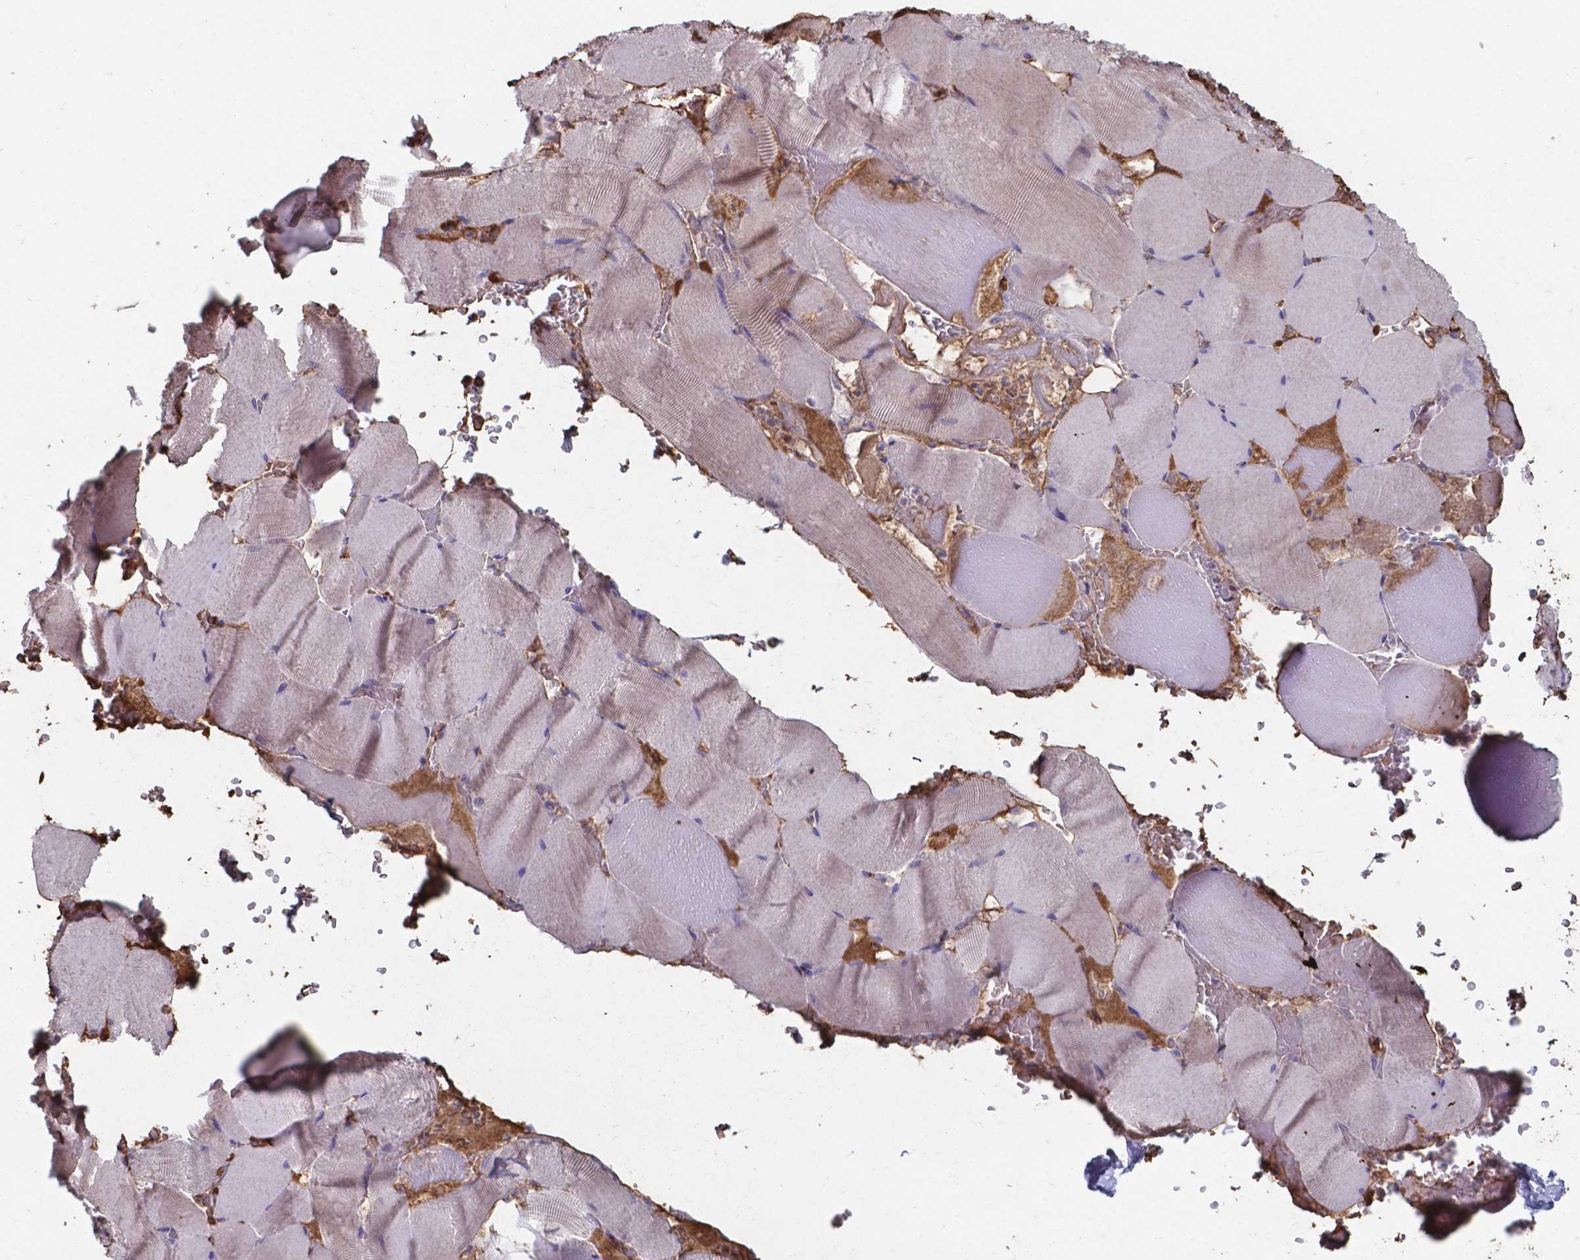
{"staining": {"intensity": "negative", "quantity": "none", "location": "none"}, "tissue": "skeletal muscle", "cell_type": "Myocytes", "image_type": "normal", "snomed": [{"axis": "morphology", "description": "Normal tissue, NOS"}, {"axis": "topography", "description": "Skeletal muscle"}], "caption": "Immunohistochemistry micrograph of normal skeletal muscle: human skeletal muscle stained with DAB displays no significant protein staining in myocytes.", "gene": "SERPINA1", "patient": {"sex": "male", "age": 56}}